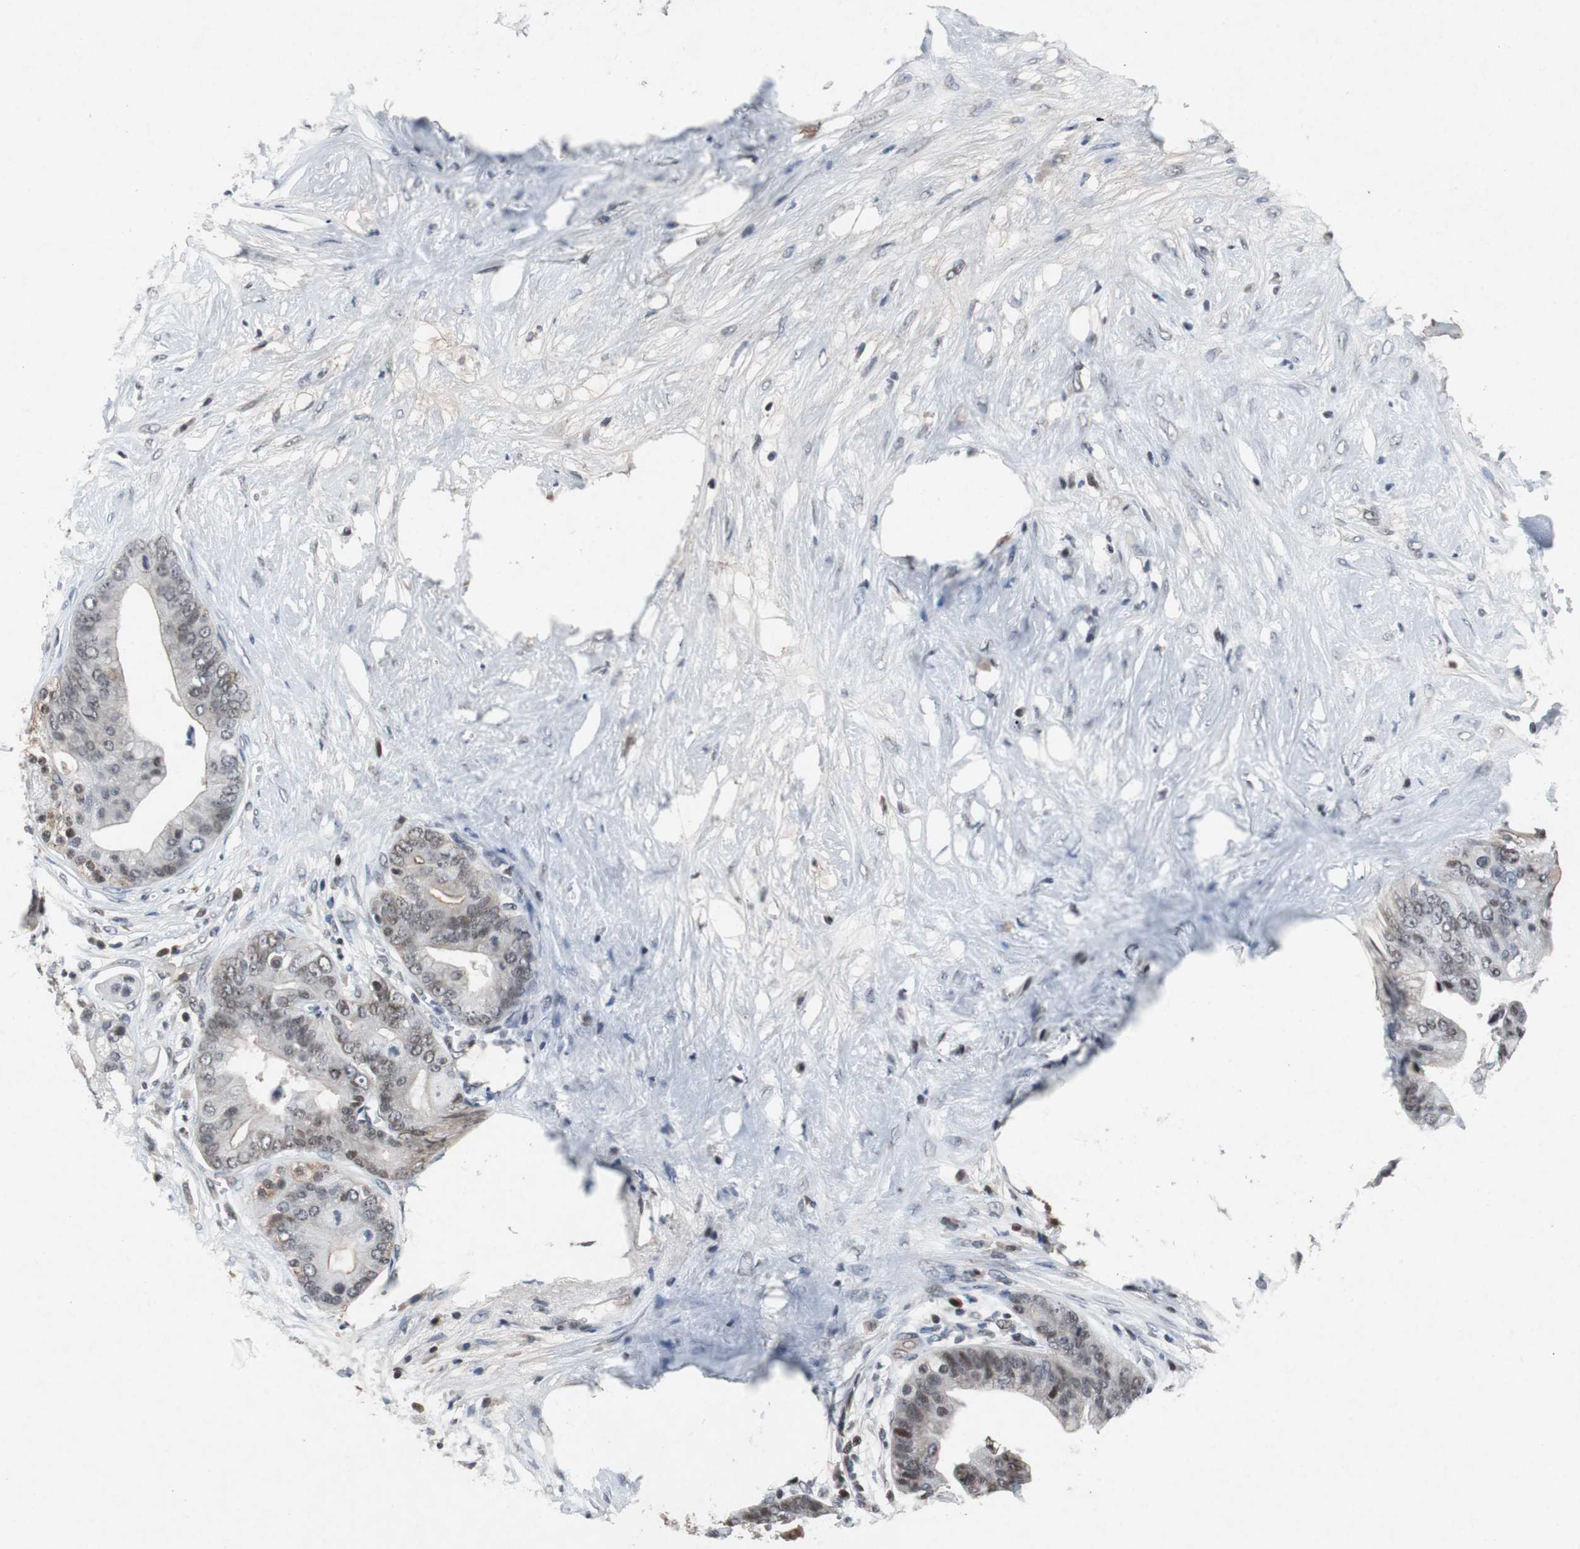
{"staining": {"intensity": "weak", "quantity": "<25%", "location": "nuclear"}, "tissue": "pancreatic cancer", "cell_type": "Tumor cells", "image_type": "cancer", "snomed": [{"axis": "morphology", "description": "Adenocarcinoma, NOS"}, {"axis": "topography", "description": "Pancreas"}], "caption": "Immunohistochemistry (IHC) histopathology image of neoplastic tissue: human adenocarcinoma (pancreatic) stained with DAB (3,3'-diaminobenzidine) shows no significant protein positivity in tumor cells.", "gene": "TP63", "patient": {"sex": "female", "age": 75}}